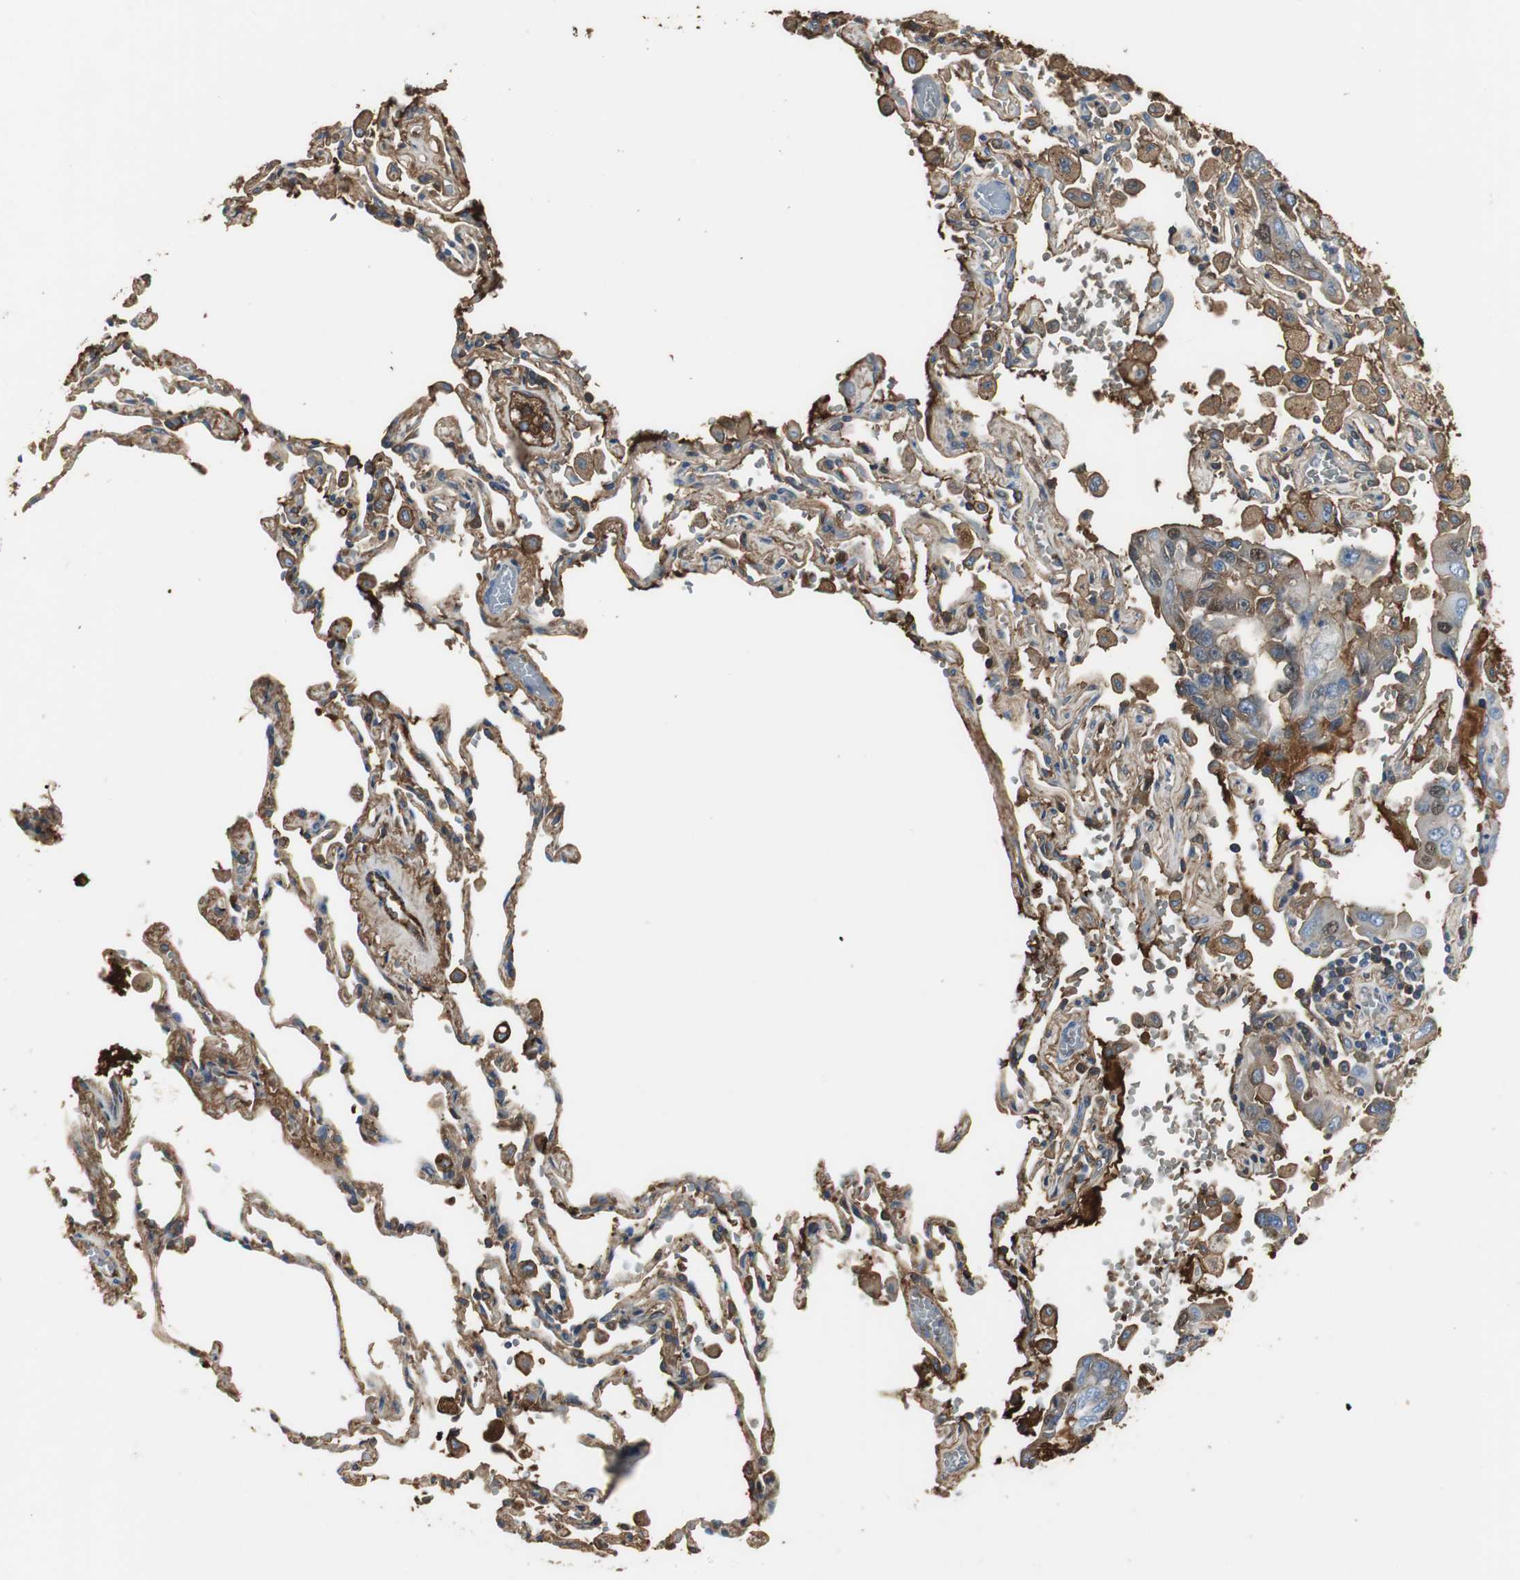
{"staining": {"intensity": "moderate", "quantity": "25%-75%", "location": "cytoplasmic/membranous"}, "tissue": "lung cancer", "cell_type": "Tumor cells", "image_type": "cancer", "snomed": [{"axis": "morphology", "description": "Adenocarcinoma, NOS"}, {"axis": "topography", "description": "Lung"}], "caption": "Protein expression analysis of human lung cancer reveals moderate cytoplasmic/membranous expression in about 25%-75% of tumor cells.", "gene": "IGHA1", "patient": {"sex": "male", "age": 64}}